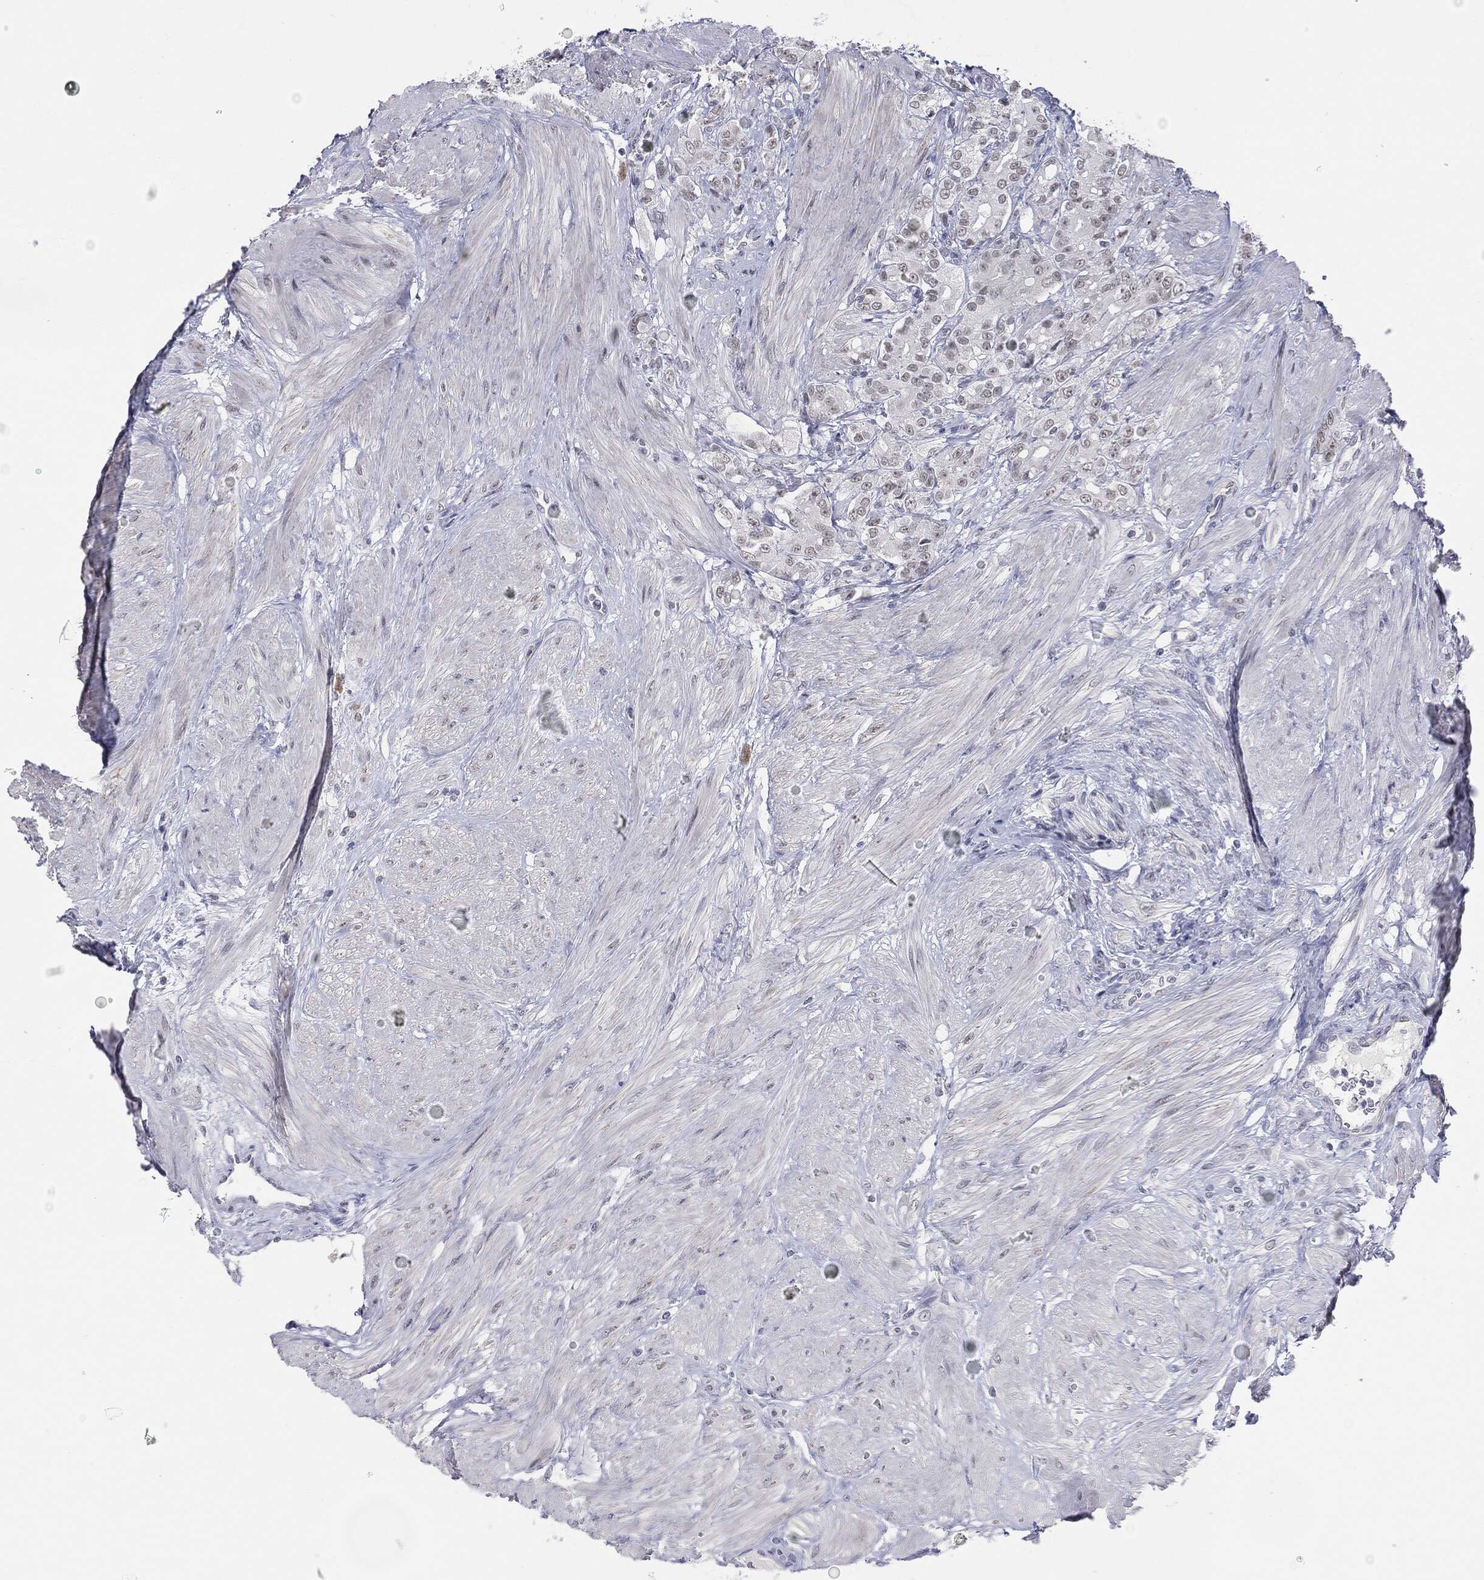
{"staining": {"intensity": "negative", "quantity": "none", "location": "none"}, "tissue": "prostate cancer", "cell_type": "Tumor cells", "image_type": "cancer", "snomed": [{"axis": "morphology", "description": "Adenocarcinoma, NOS"}, {"axis": "topography", "description": "Prostate and seminal vesicle, NOS"}, {"axis": "topography", "description": "Prostate"}], "caption": "DAB immunohistochemical staining of prostate cancer (adenocarcinoma) shows no significant staining in tumor cells.", "gene": "SLC5A5", "patient": {"sex": "male", "age": 67}}